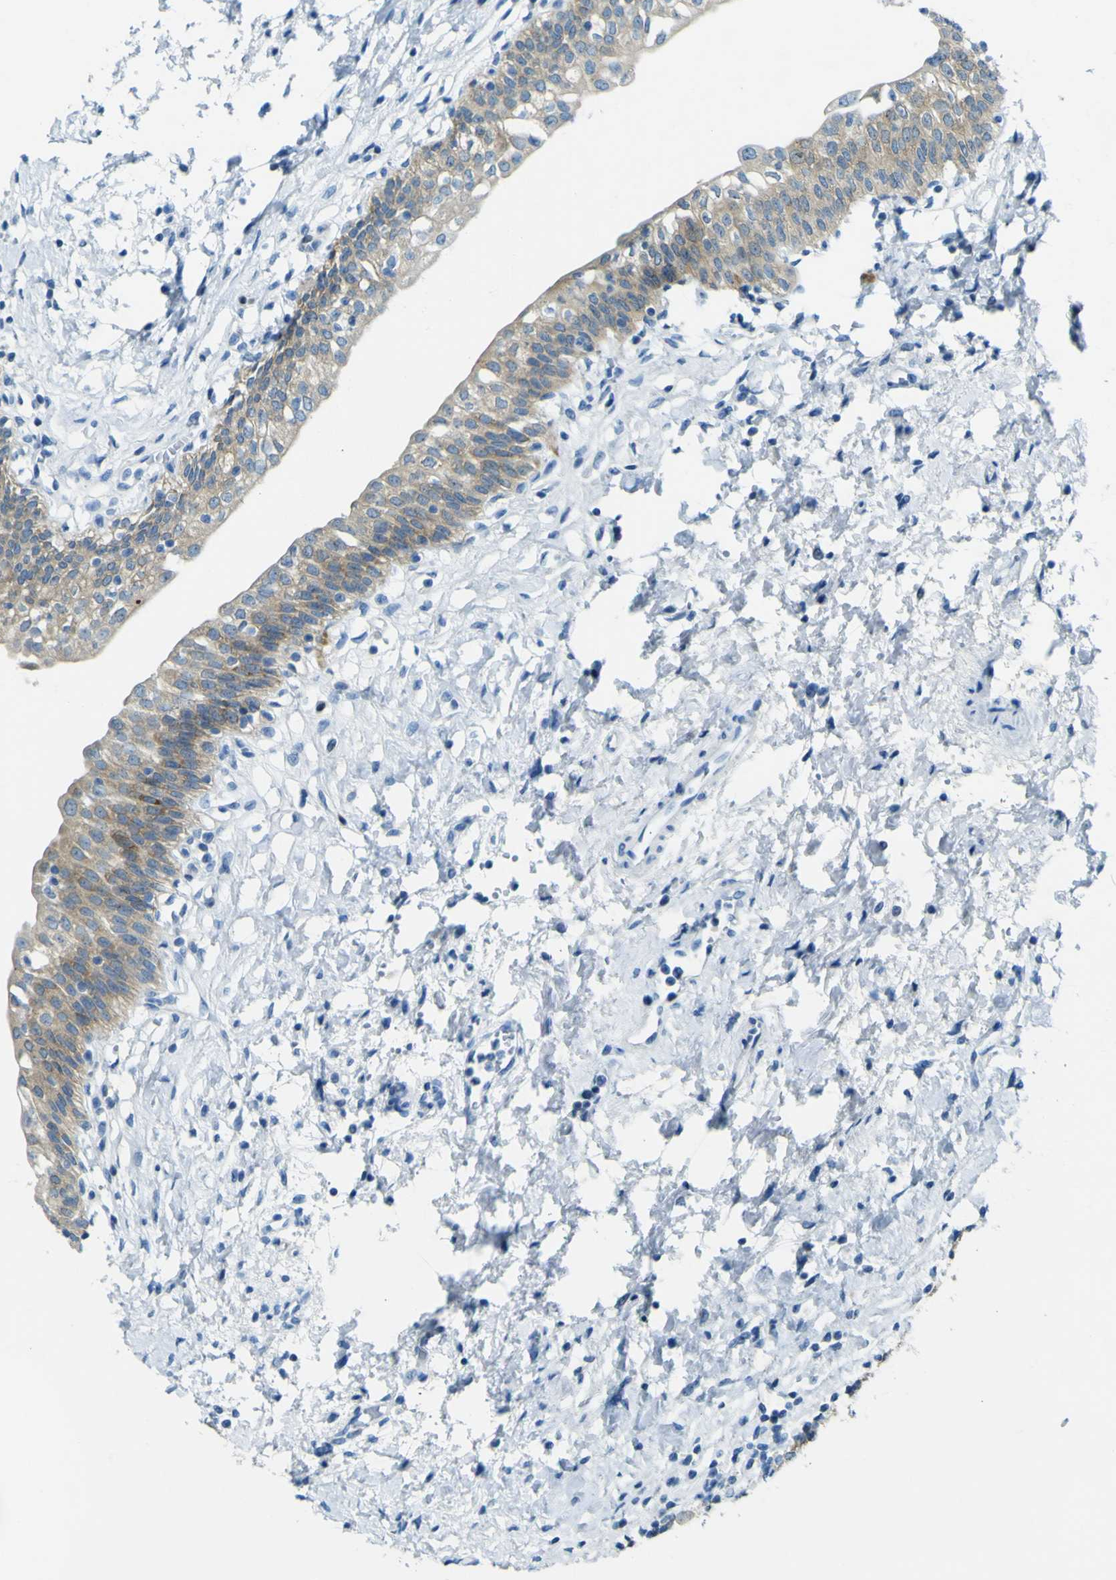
{"staining": {"intensity": "moderate", "quantity": "25%-75%", "location": "cytoplasmic/membranous"}, "tissue": "urinary bladder", "cell_type": "Urothelial cells", "image_type": "normal", "snomed": [{"axis": "morphology", "description": "Normal tissue, NOS"}, {"axis": "topography", "description": "Urinary bladder"}], "caption": "Immunohistochemical staining of benign human urinary bladder reveals medium levels of moderate cytoplasmic/membranous staining in approximately 25%-75% of urothelial cells.", "gene": "SORCS1", "patient": {"sex": "male", "age": 55}}